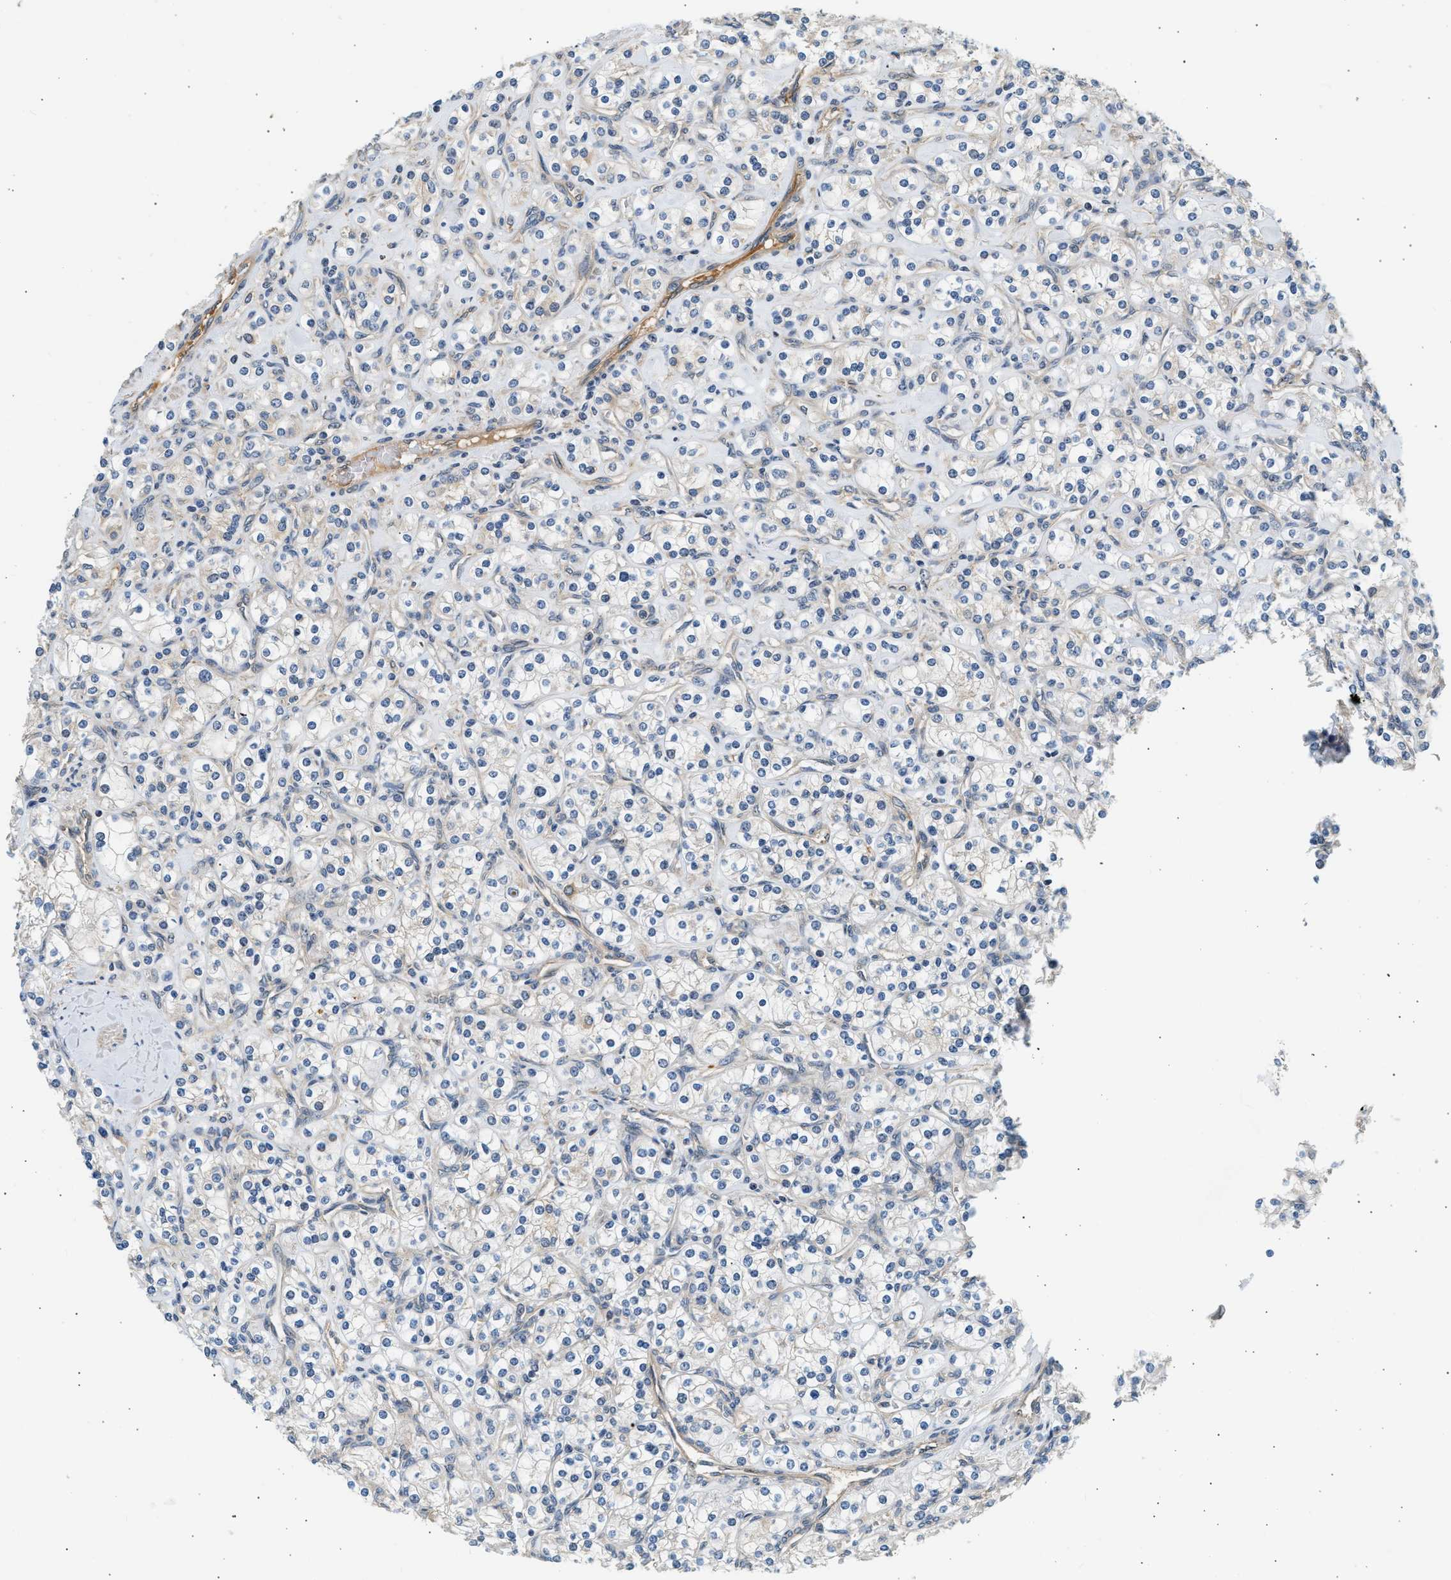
{"staining": {"intensity": "negative", "quantity": "none", "location": "none"}, "tissue": "renal cancer", "cell_type": "Tumor cells", "image_type": "cancer", "snomed": [{"axis": "morphology", "description": "Adenocarcinoma, NOS"}, {"axis": "topography", "description": "Kidney"}], "caption": "Immunohistochemical staining of human adenocarcinoma (renal) demonstrates no significant staining in tumor cells.", "gene": "WDR31", "patient": {"sex": "male", "age": 77}}